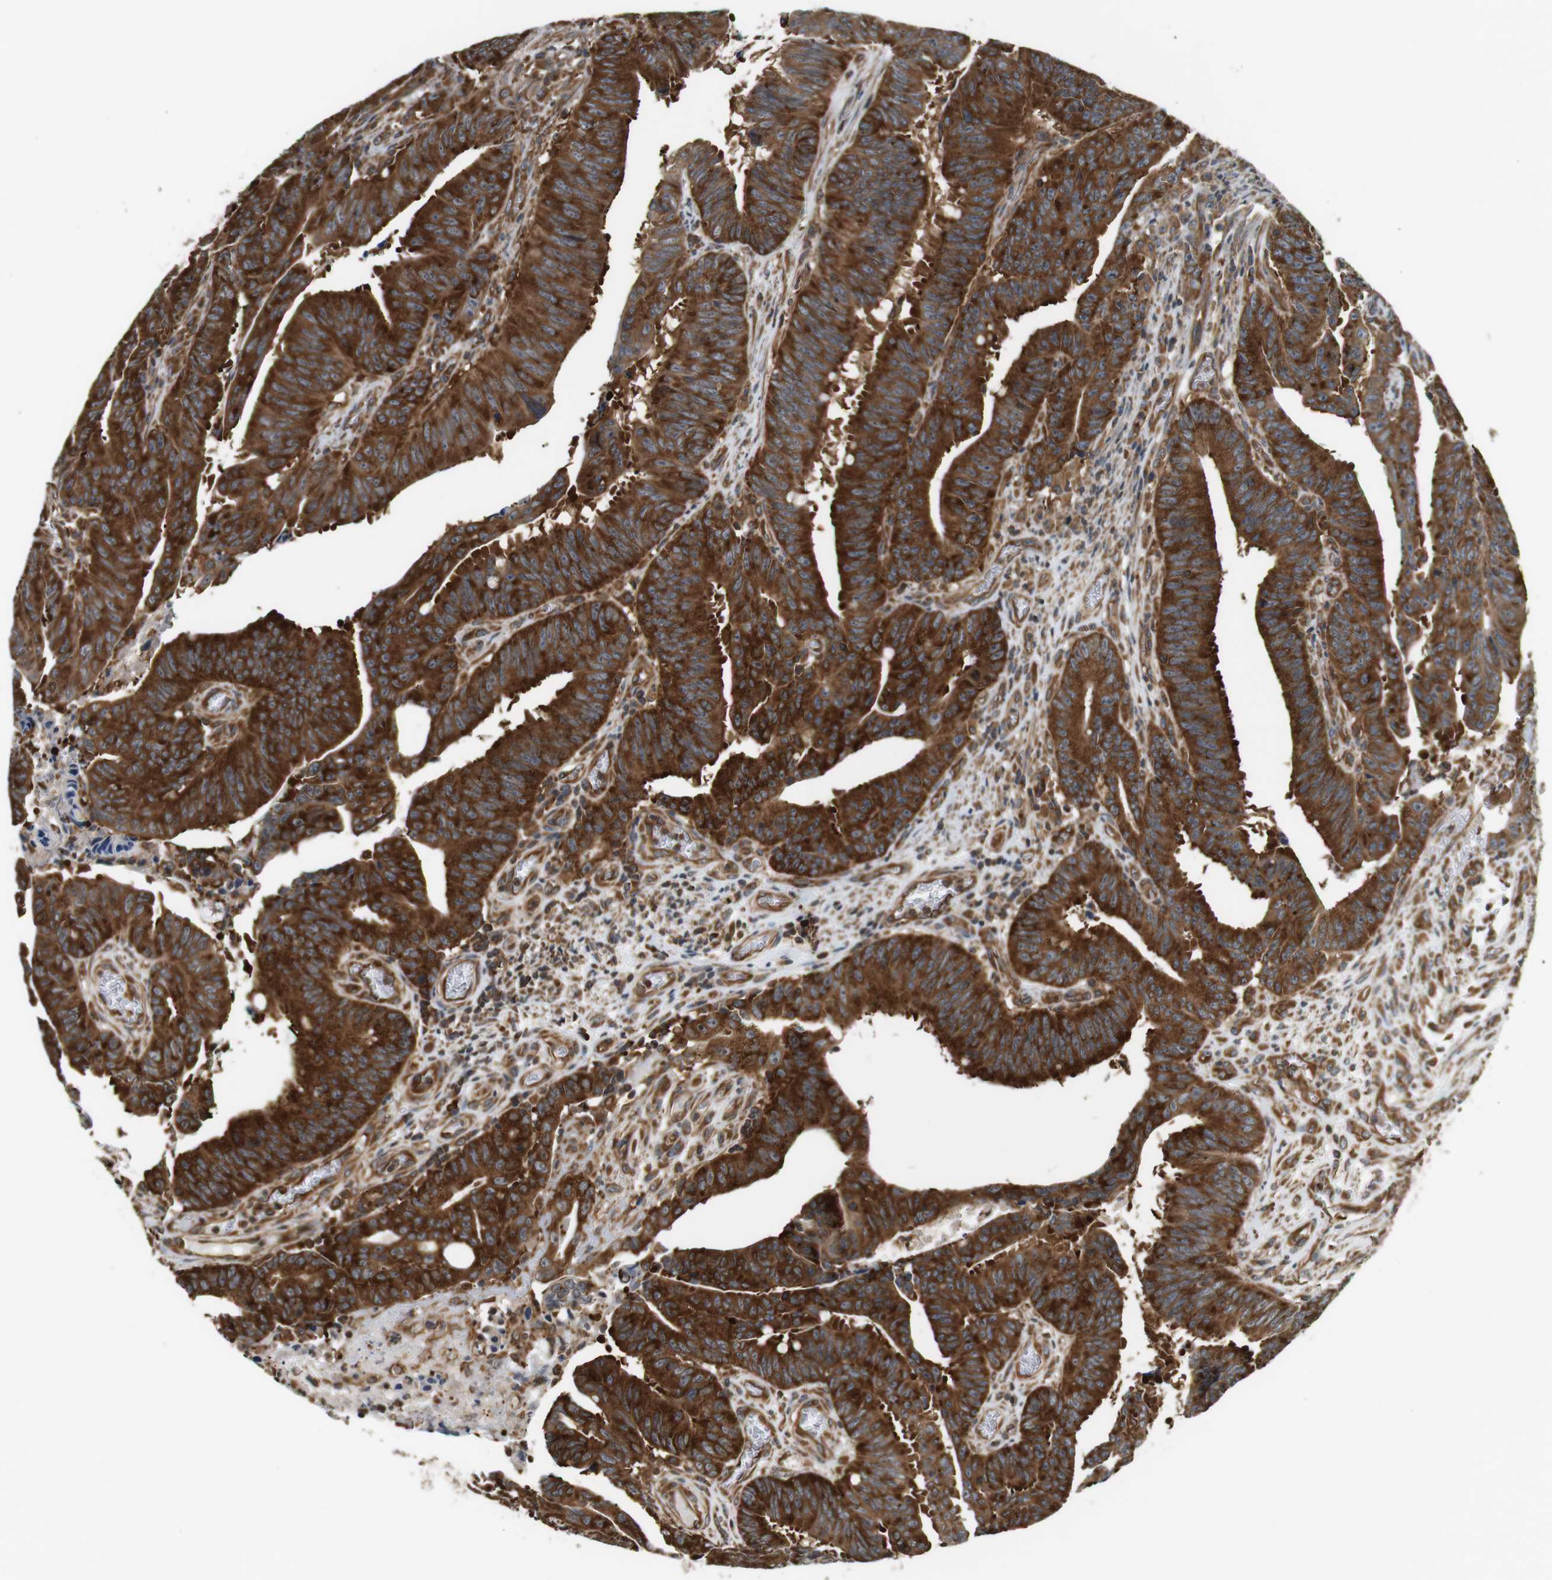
{"staining": {"intensity": "strong", "quantity": ">75%", "location": "cytoplasmic/membranous"}, "tissue": "colorectal cancer", "cell_type": "Tumor cells", "image_type": "cancer", "snomed": [{"axis": "morphology", "description": "Adenocarcinoma, NOS"}, {"axis": "topography", "description": "Colon"}], "caption": "Immunohistochemistry (IHC) of colorectal cancer (adenocarcinoma) demonstrates high levels of strong cytoplasmic/membranous positivity in approximately >75% of tumor cells.", "gene": "PA2G4", "patient": {"sex": "male", "age": 45}}